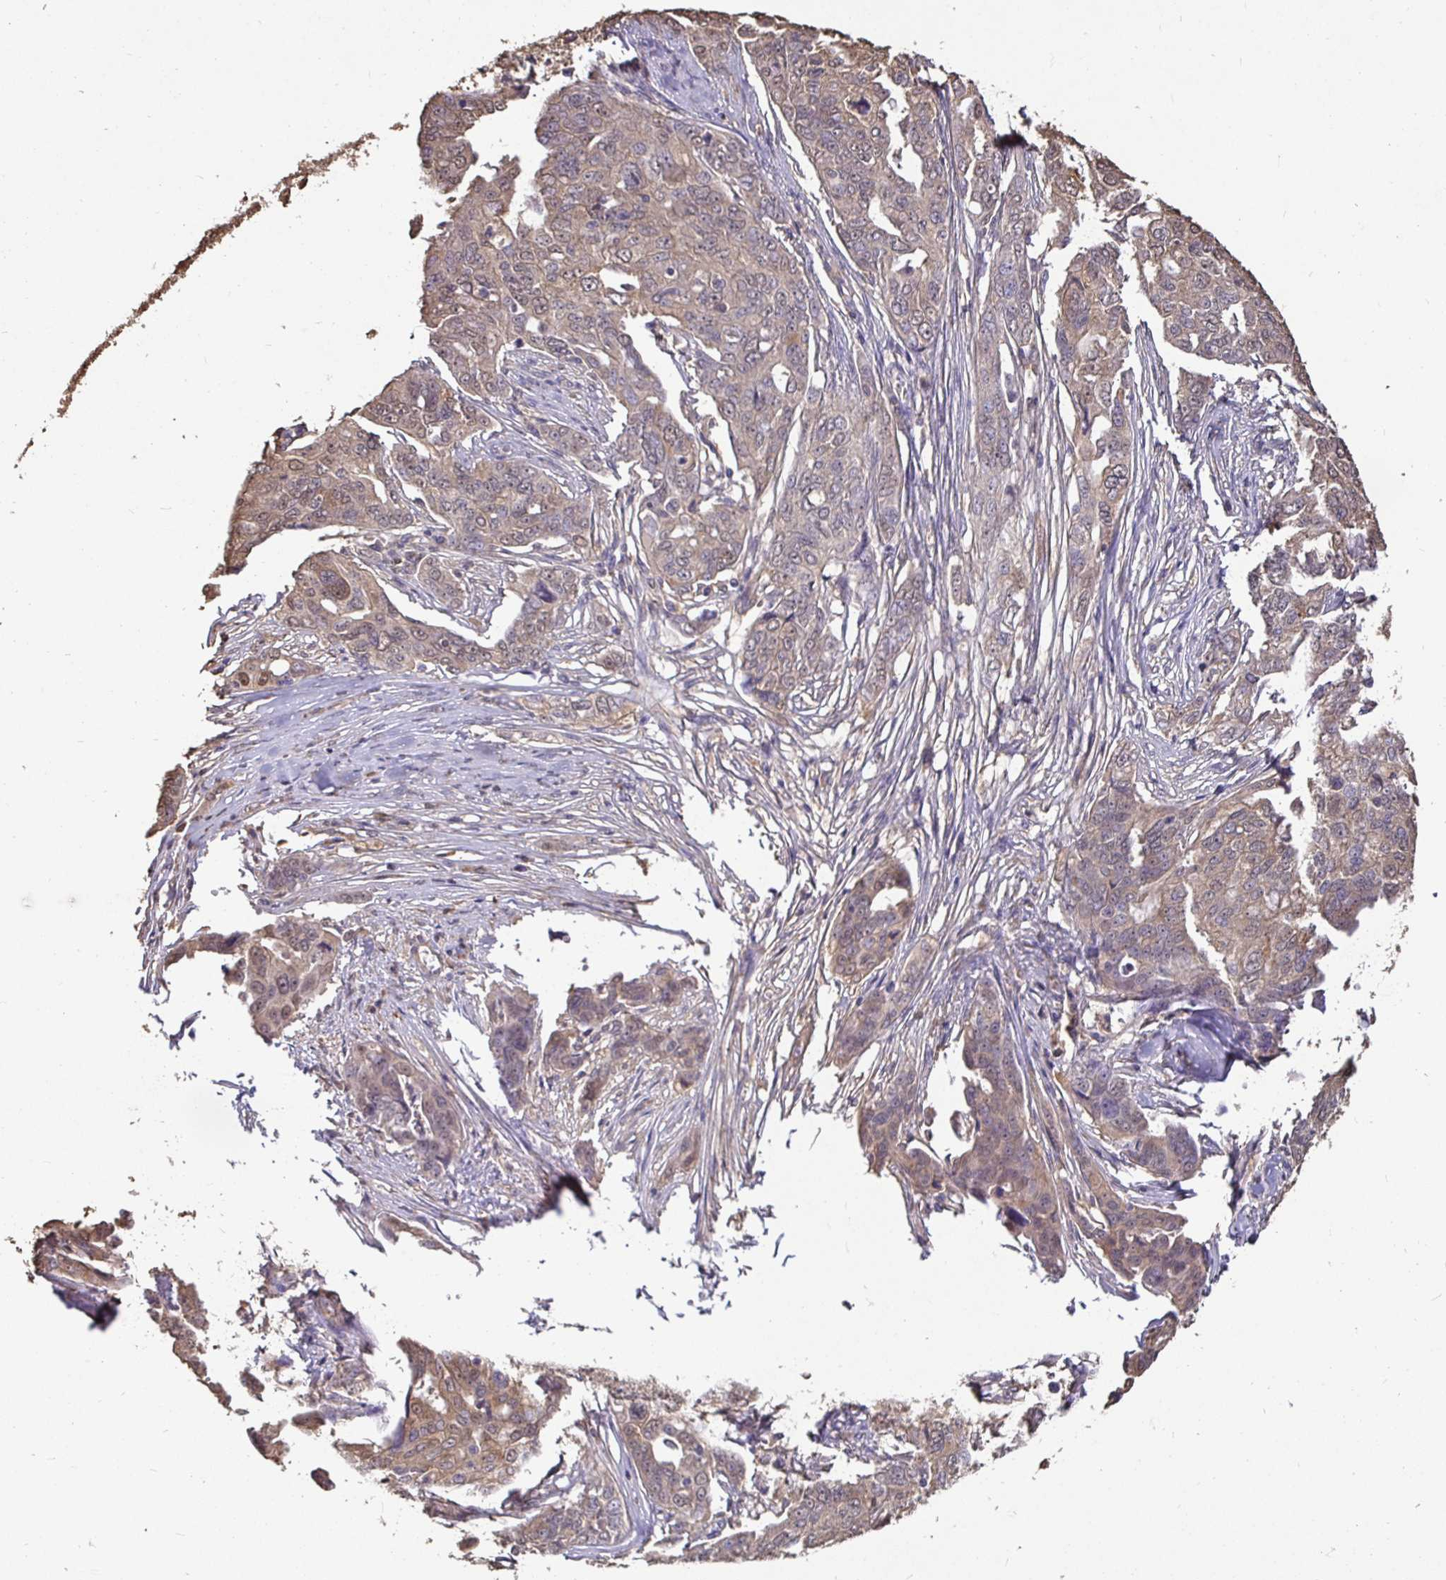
{"staining": {"intensity": "weak", "quantity": "<25%", "location": "cytoplasmic/membranous,nuclear"}, "tissue": "ovarian cancer", "cell_type": "Tumor cells", "image_type": "cancer", "snomed": [{"axis": "morphology", "description": "Carcinoma, endometroid"}, {"axis": "topography", "description": "Ovary"}], "caption": "Tumor cells are negative for brown protein staining in ovarian cancer (endometroid carcinoma).", "gene": "MAPK8IP3", "patient": {"sex": "female", "age": 70}}